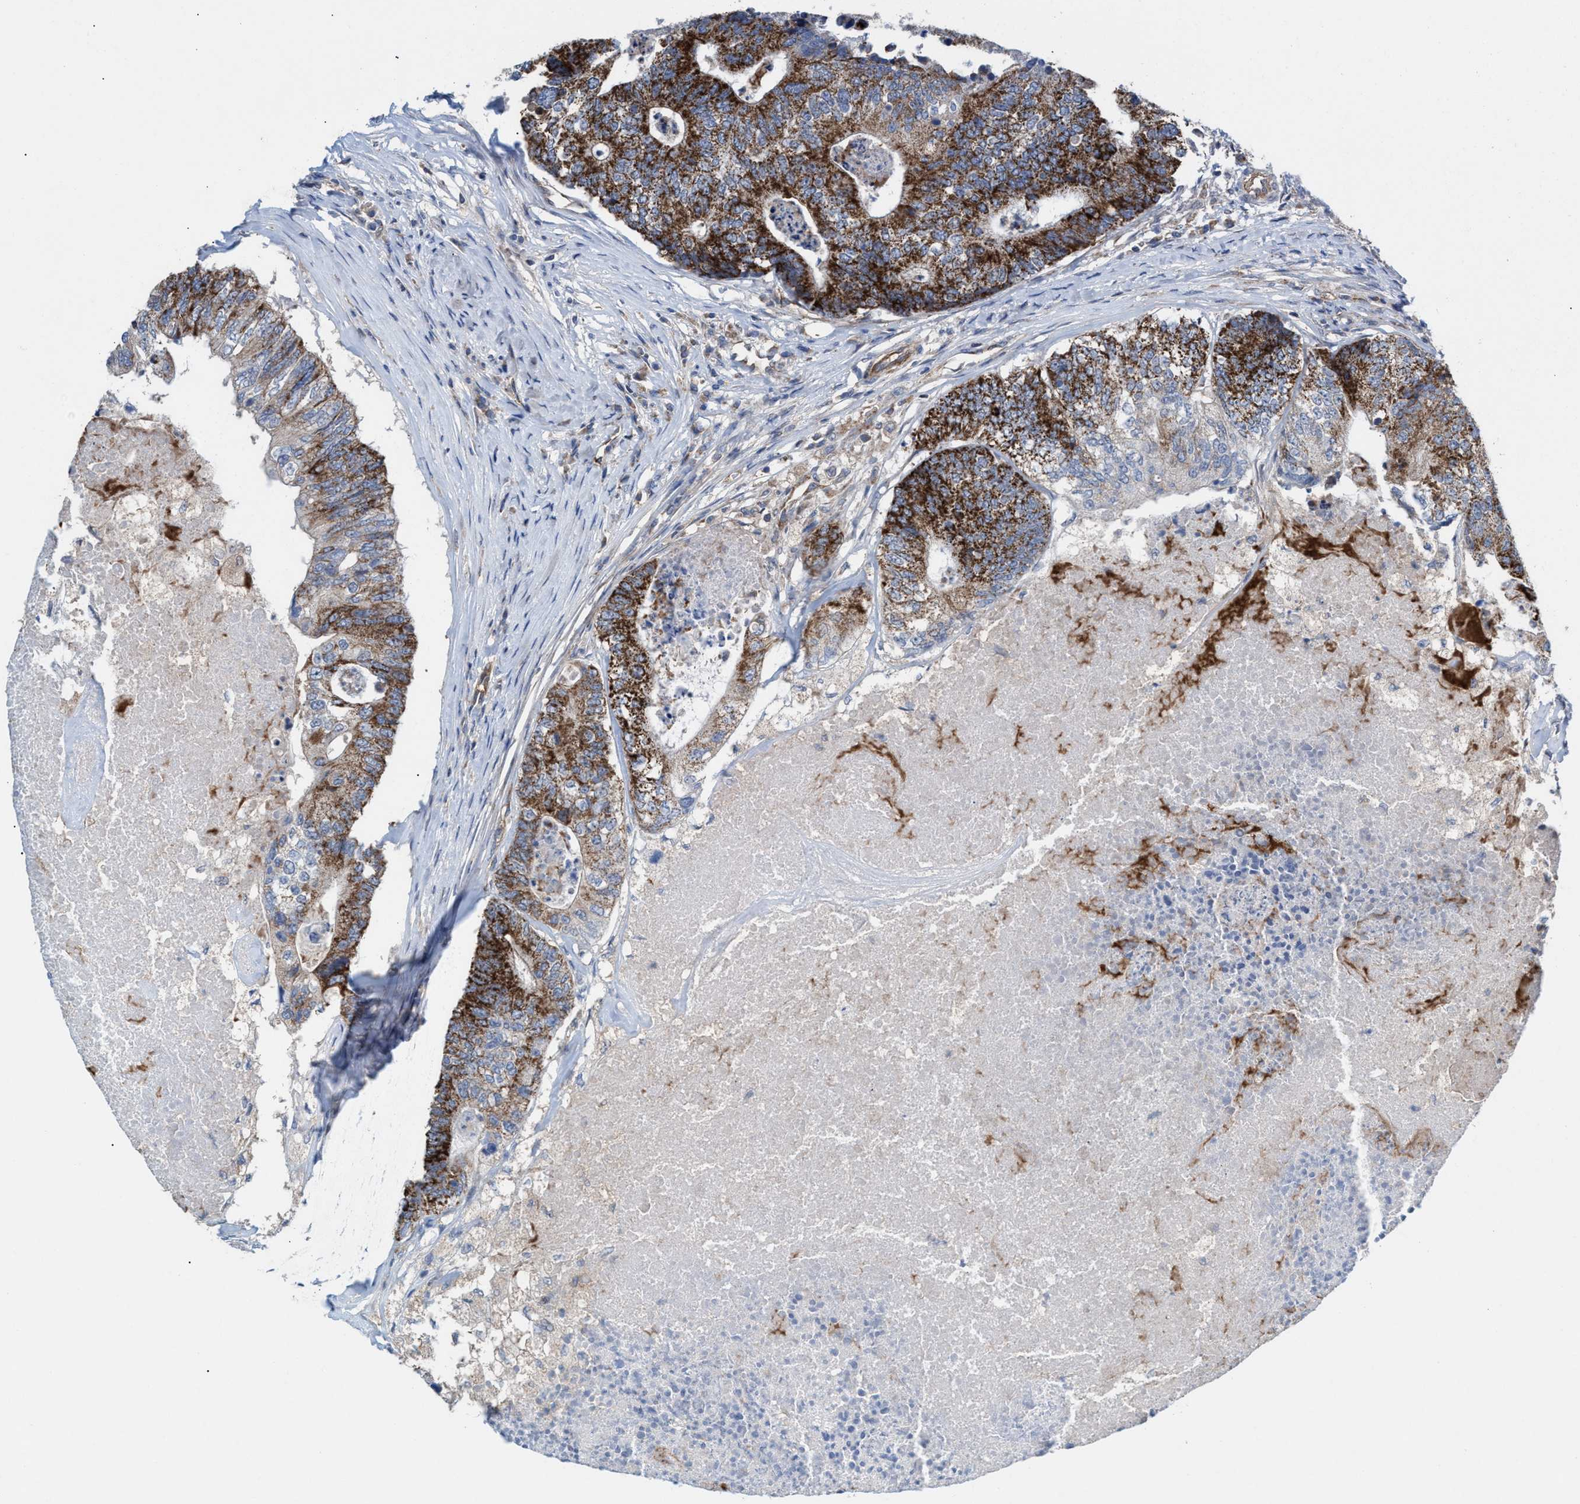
{"staining": {"intensity": "strong", "quantity": ">75%", "location": "cytoplasmic/membranous"}, "tissue": "colorectal cancer", "cell_type": "Tumor cells", "image_type": "cancer", "snomed": [{"axis": "morphology", "description": "Adenocarcinoma, NOS"}, {"axis": "topography", "description": "Colon"}], "caption": "Human adenocarcinoma (colorectal) stained with a protein marker demonstrates strong staining in tumor cells.", "gene": "MRM1", "patient": {"sex": "female", "age": 67}}